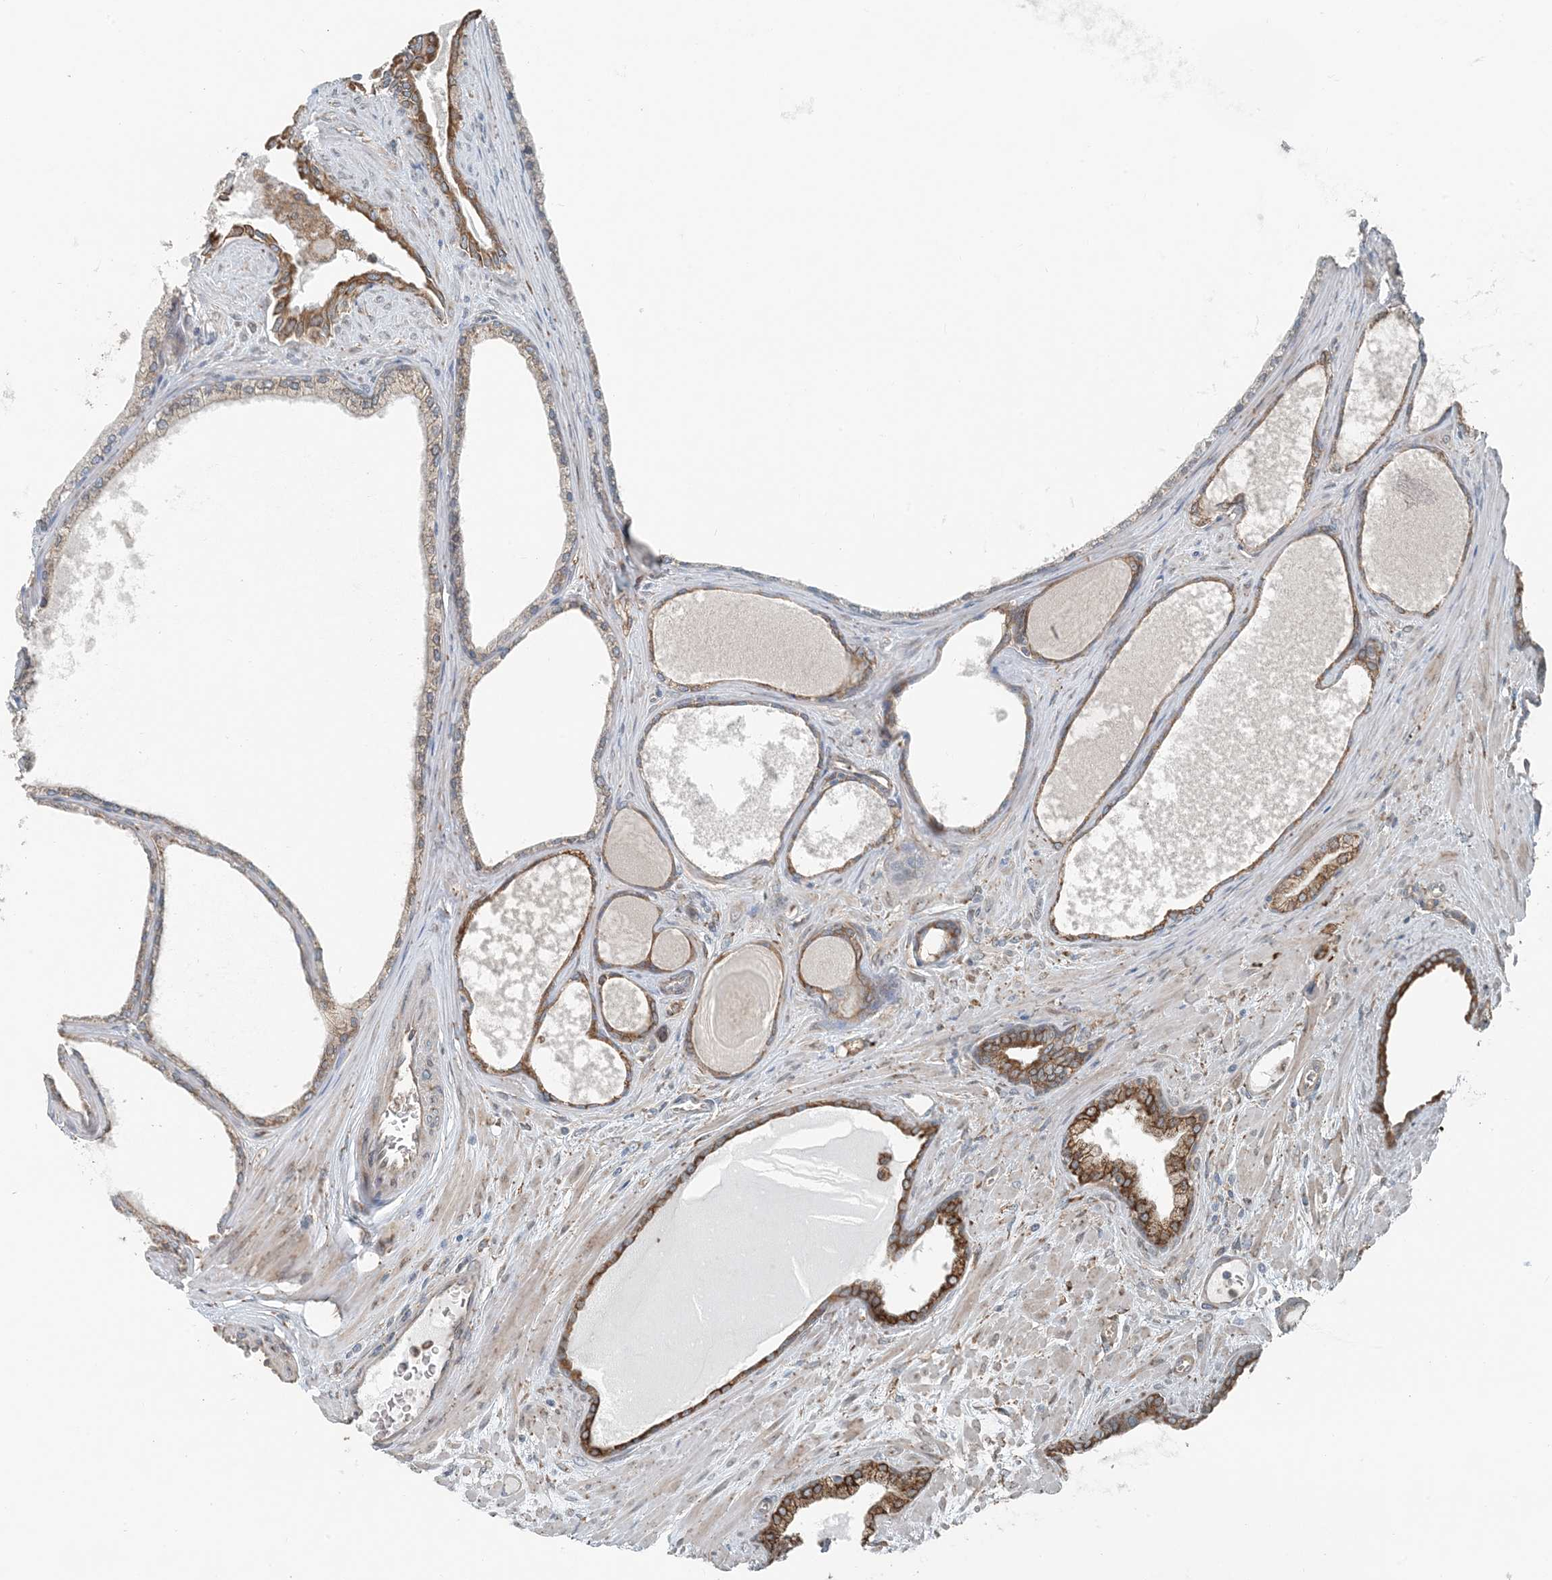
{"staining": {"intensity": "moderate", "quantity": ">75%", "location": "cytoplasmic/membranous"}, "tissue": "prostate cancer", "cell_type": "Tumor cells", "image_type": "cancer", "snomed": [{"axis": "morphology", "description": "Adenocarcinoma, Low grade"}, {"axis": "topography", "description": "Prostate"}], "caption": "Human prostate cancer (low-grade adenocarcinoma) stained with a protein marker exhibits moderate staining in tumor cells.", "gene": "CERKL", "patient": {"sex": "male", "age": 70}}